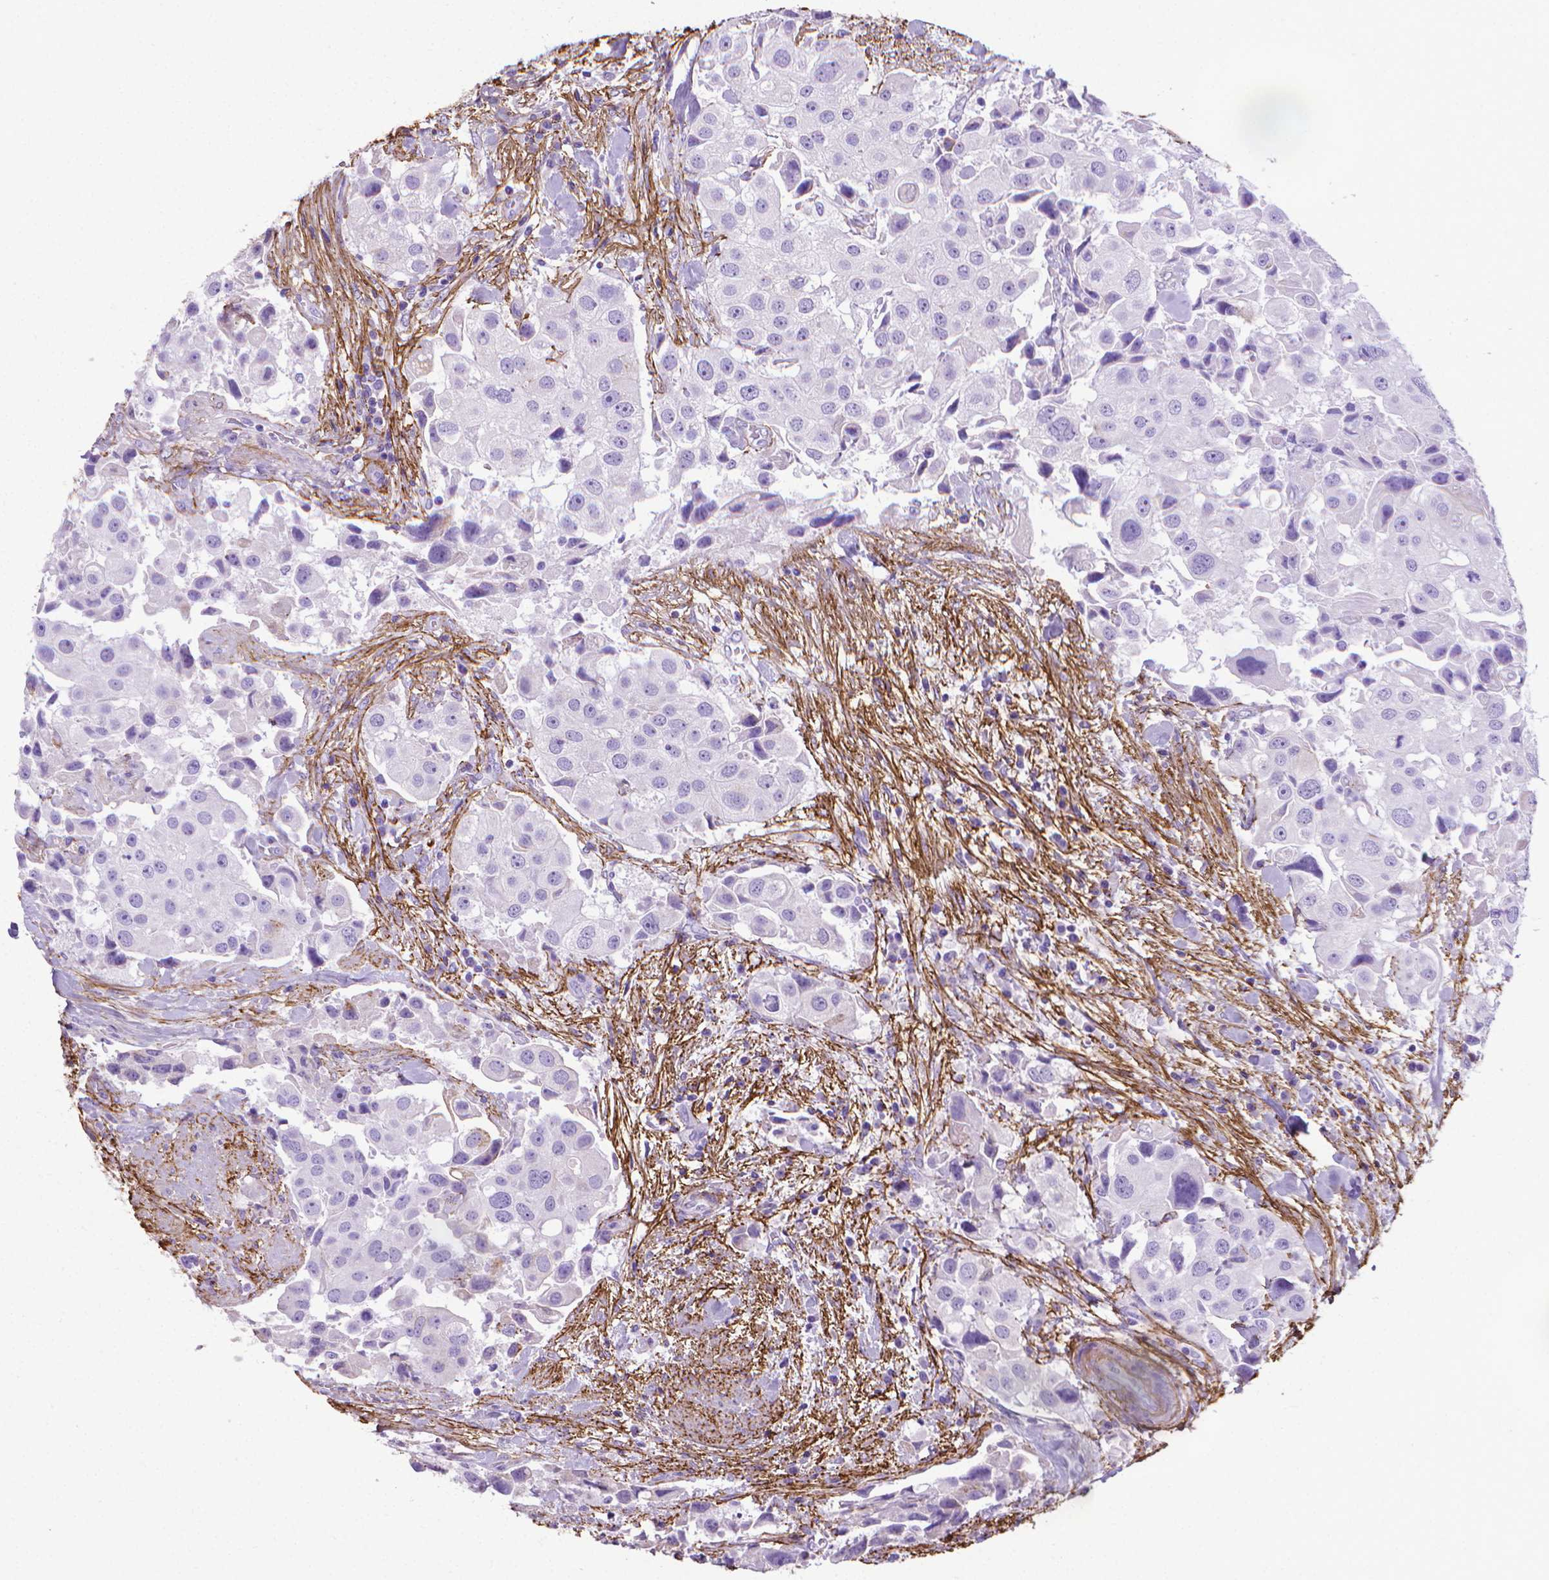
{"staining": {"intensity": "negative", "quantity": "none", "location": "none"}, "tissue": "urothelial cancer", "cell_type": "Tumor cells", "image_type": "cancer", "snomed": [{"axis": "morphology", "description": "Urothelial carcinoma, High grade"}, {"axis": "topography", "description": "Urinary bladder"}], "caption": "This is an immunohistochemistry micrograph of human urothelial cancer. There is no expression in tumor cells.", "gene": "MFAP2", "patient": {"sex": "female", "age": 64}}